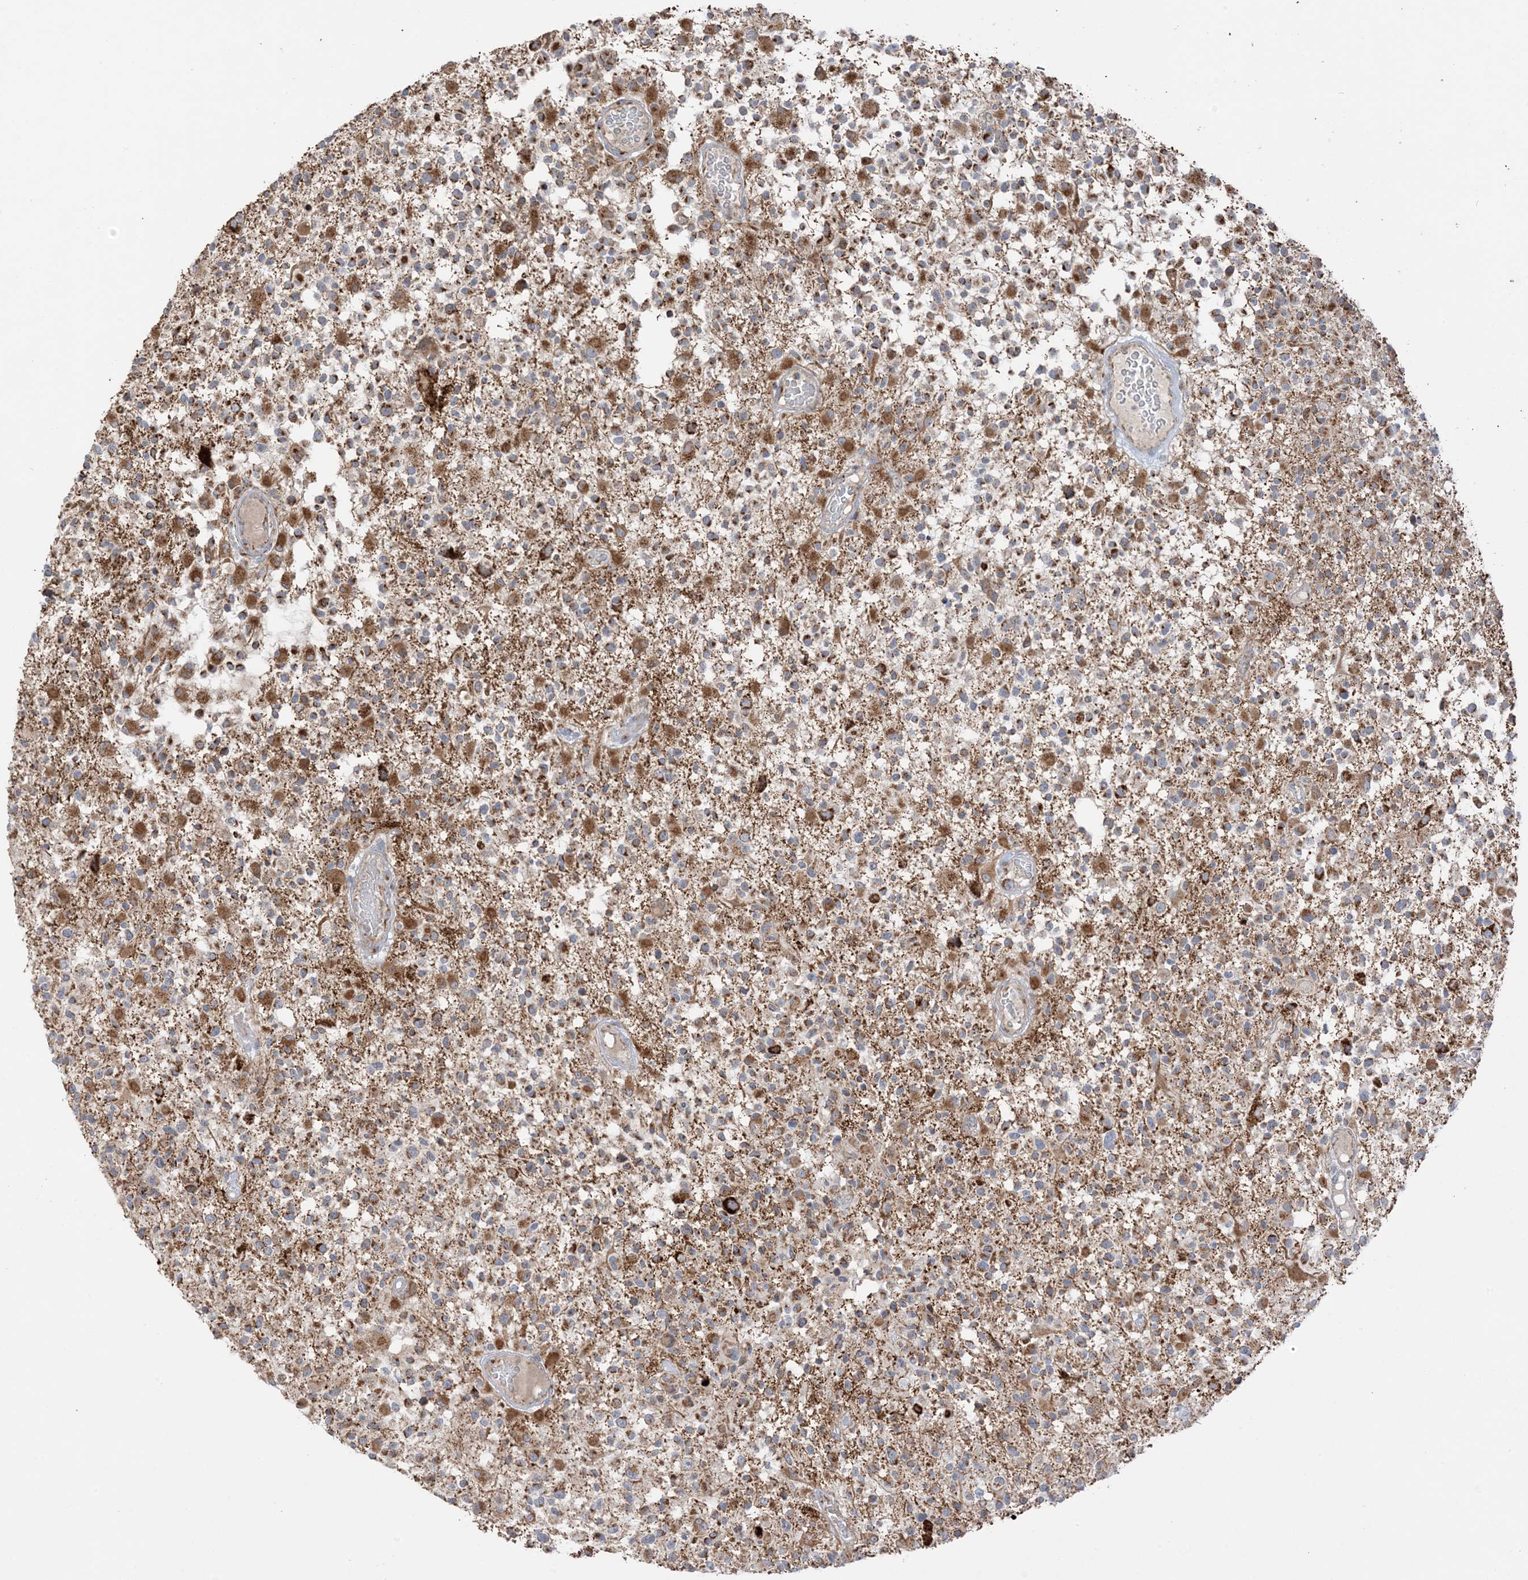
{"staining": {"intensity": "moderate", "quantity": ">75%", "location": "cytoplasmic/membranous"}, "tissue": "glioma", "cell_type": "Tumor cells", "image_type": "cancer", "snomed": [{"axis": "morphology", "description": "Glioma, malignant, High grade"}, {"axis": "morphology", "description": "Glioblastoma, NOS"}, {"axis": "topography", "description": "Brain"}], "caption": "Brown immunohistochemical staining in glioblastoma displays moderate cytoplasmic/membranous positivity in about >75% of tumor cells.", "gene": "SLC25A12", "patient": {"sex": "male", "age": 60}}